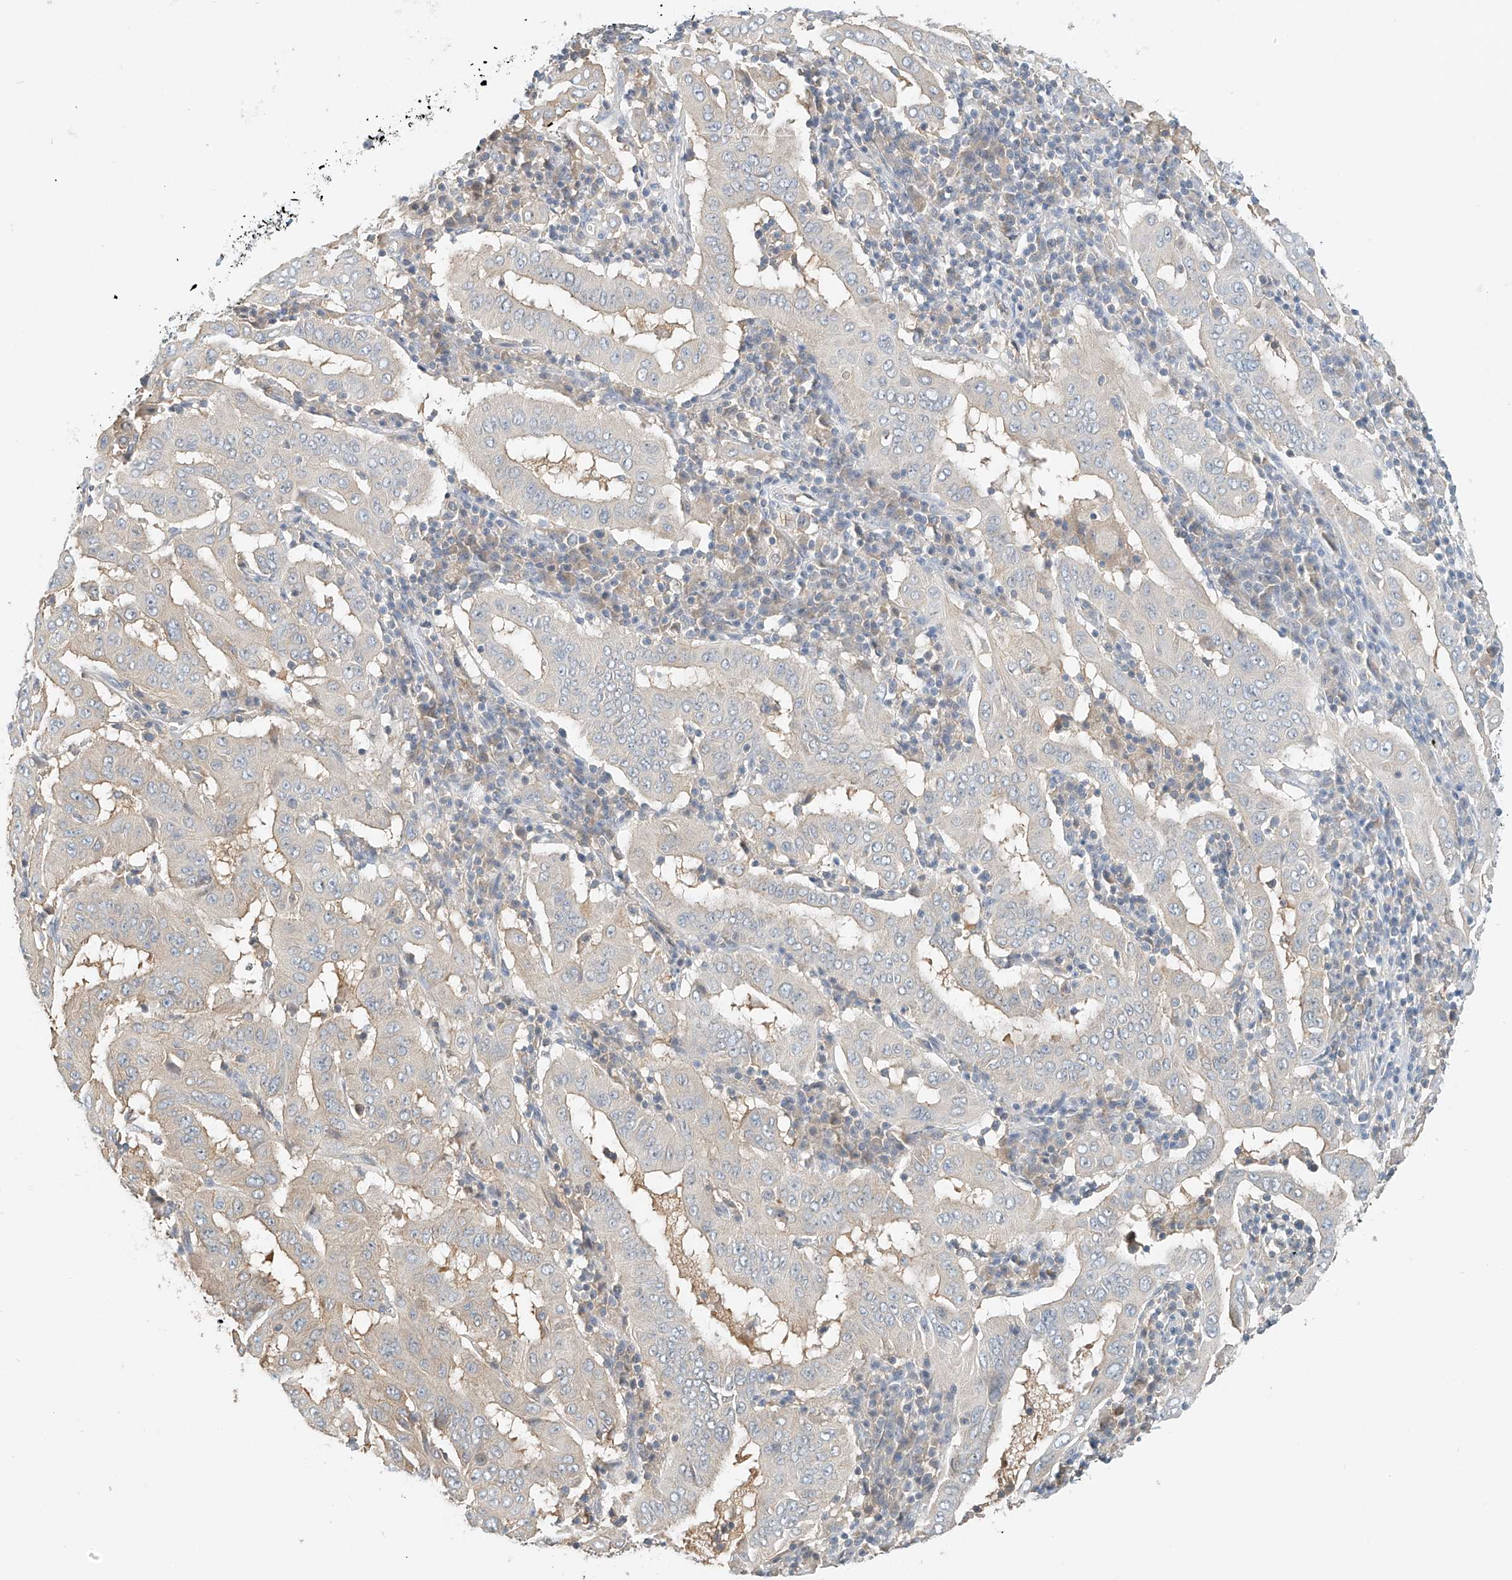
{"staining": {"intensity": "weak", "quantity": "<25%", "location": "cytoplasmic/membranous"}, "tissue": "pancreatic cancer", "cell_type": "Tumor cells", "image_type": "cancer", "snomed": [{"axis": "morphology", "description": "Adenocarcinoma, NOS"}, {"axis": "topography", "description": "Pancreas"}], "caption": "This is an immunohistochemistry (IHC) image of human pancreatic cancer. There is no positivity in tumor cells.", "gene": "PPA2", "patient": {"sex": "male", "age": 63}}